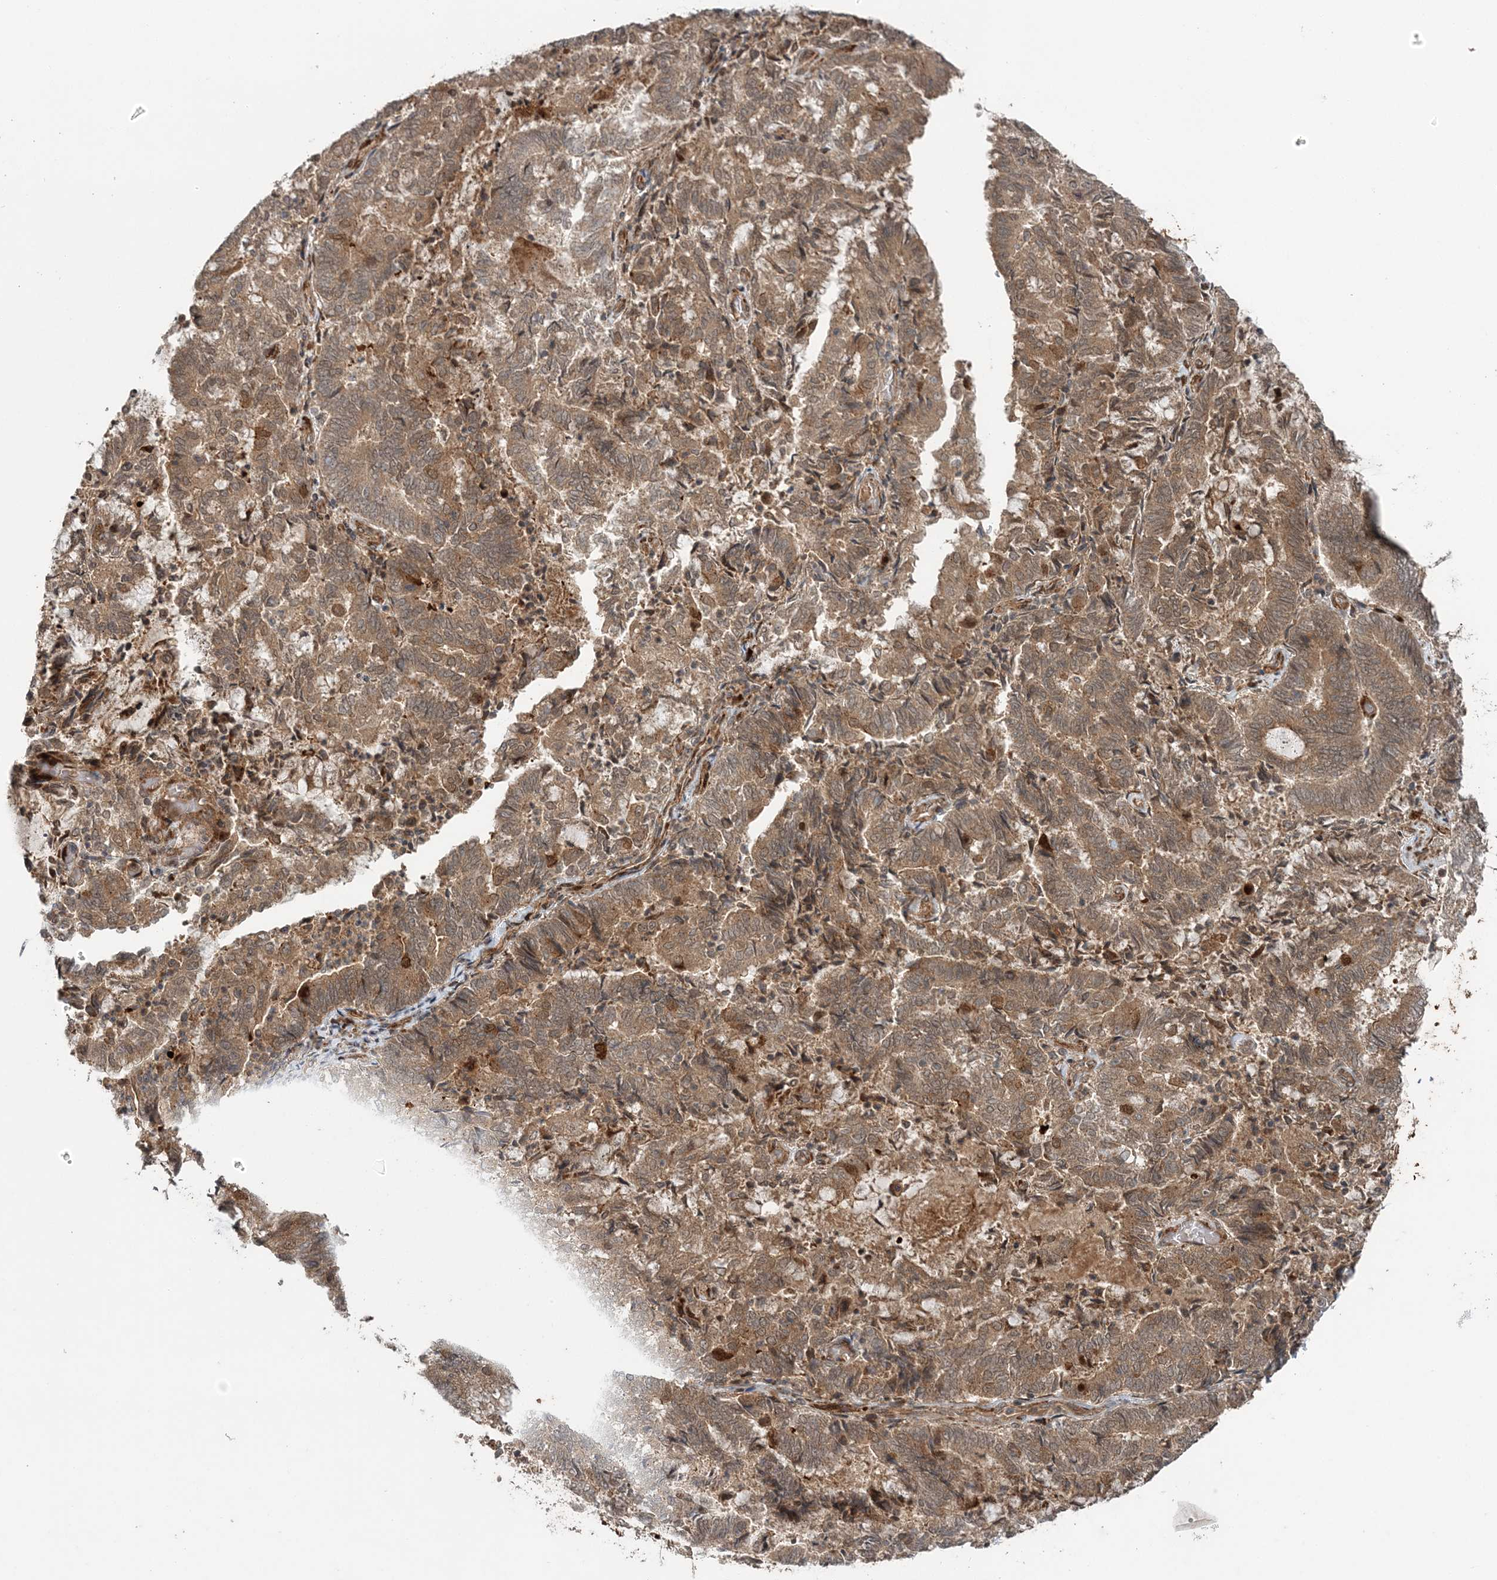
{"staining": {"intensity": "moderate", "quantity": ">75%", "location": "cytoplasmic/membranous"}, "tissue": "endometrial cancer", "cell_type": "Tumor cells", "image_type": "cancer", "snomed": [{"axis": "morphology", "description": "Adenocarcinoma, NOS"}, {"axis": "topography", "description": "Endometrium"}], "caption": "Immunohistochemical staining of endometrial adenocarcinoma exhibits medium levels of moderate cytoplasmic/membranous positivity in approximately >75% of tumor cells.", "gene": "UBTD2", "patient": {"sex": "female", "age": 80}}